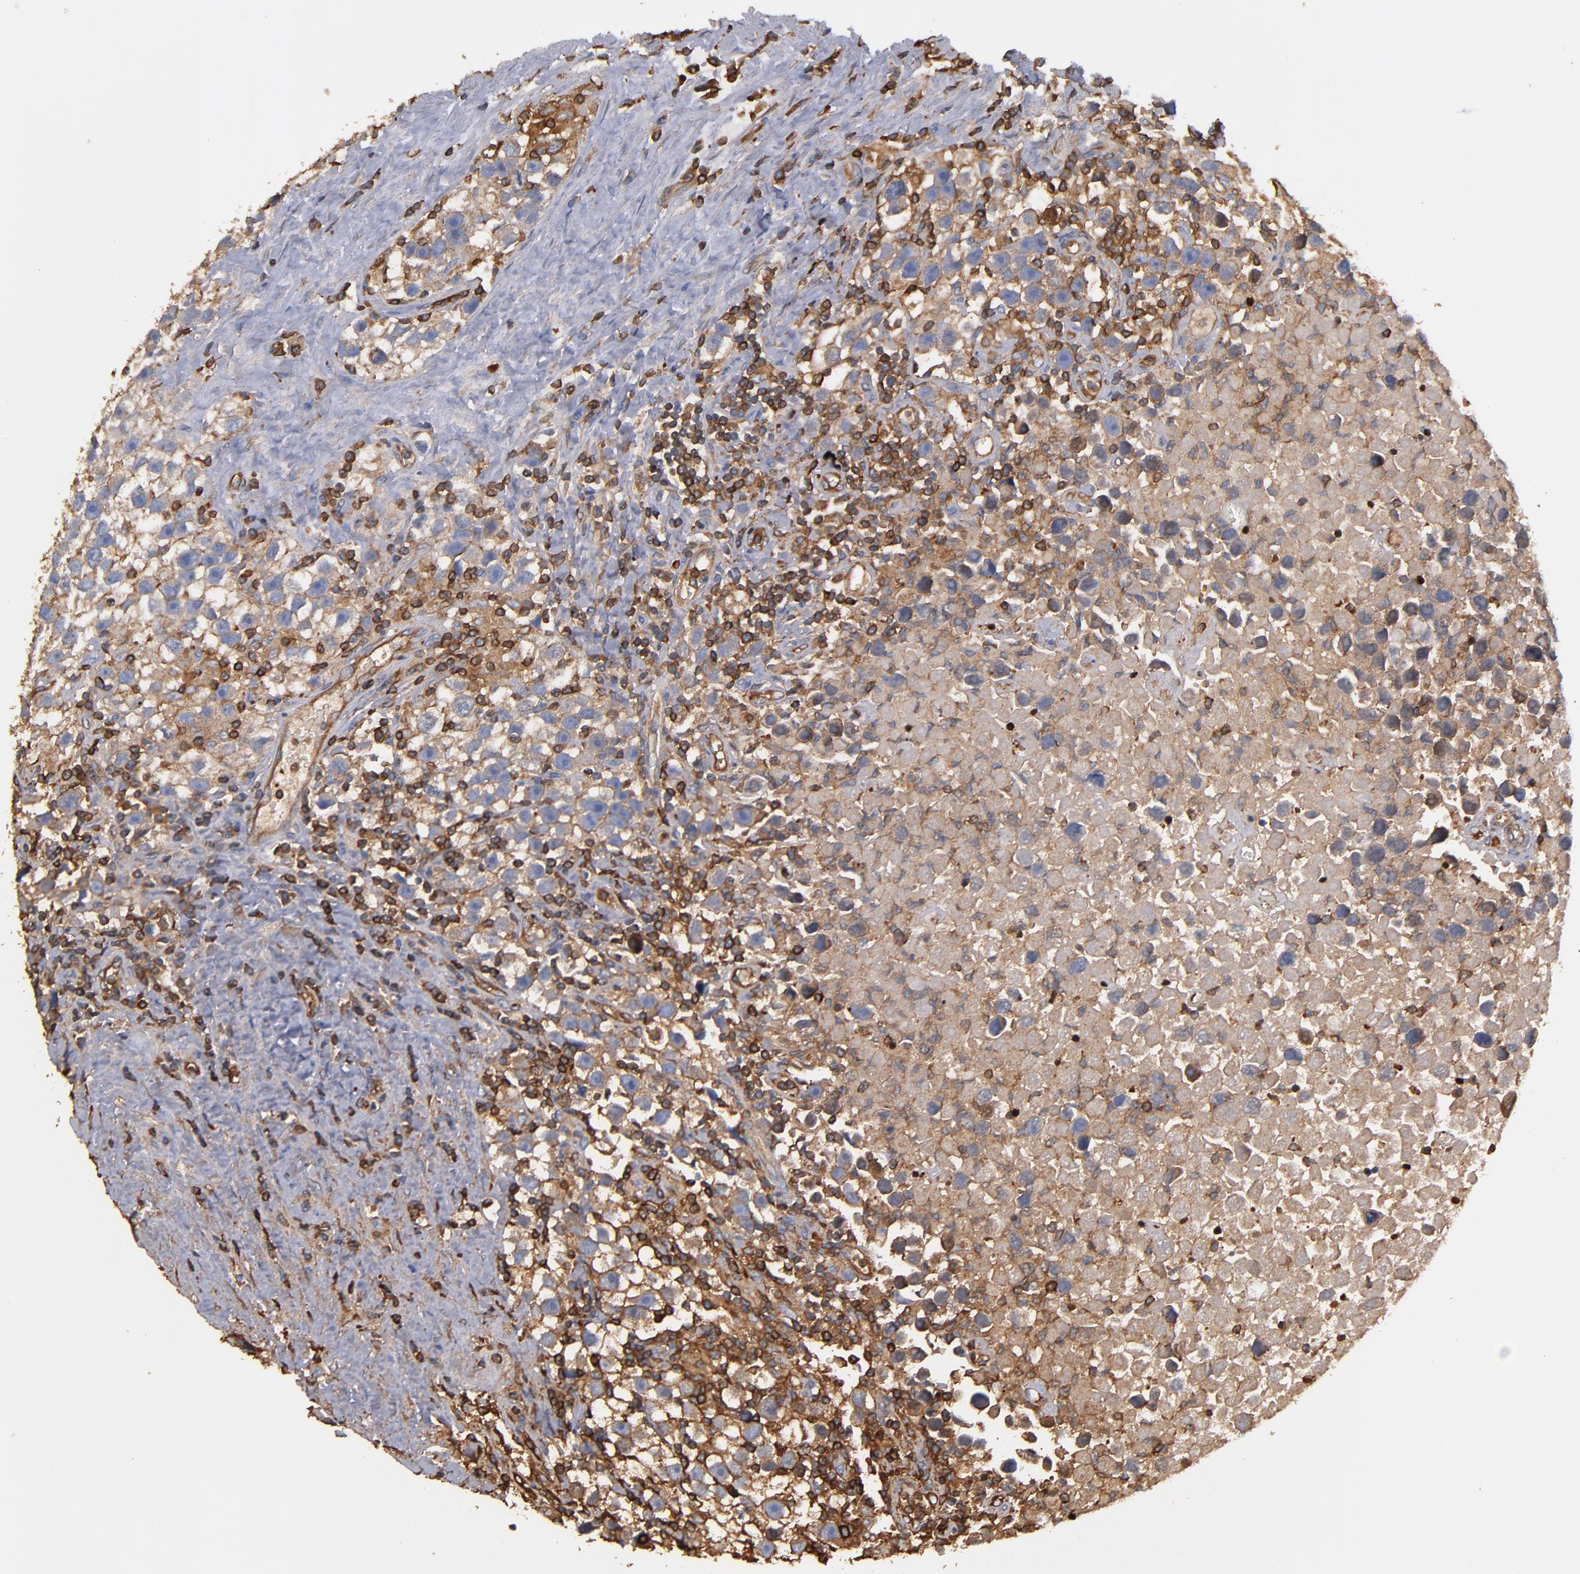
{"staining": {"intensity": "weak", "quantity": ">75%", "location": "cytoplasmic/membranous"}, "tissue": "testis cancer", "cell_type": "Tumor cells", "image_type": "cancer", "snomed": [{"axis": "morphology", "description": "Seminoma, NOS"}, {"axis": "topography", "description": "Testis"}], "caption": "Testis cancer (seminoma) tissue reveals weak cytoplasmic/membranous expression in about >75% of tumor cells", "gene": "ACTN4", "patient": {"sex": "male", "age": 43}}